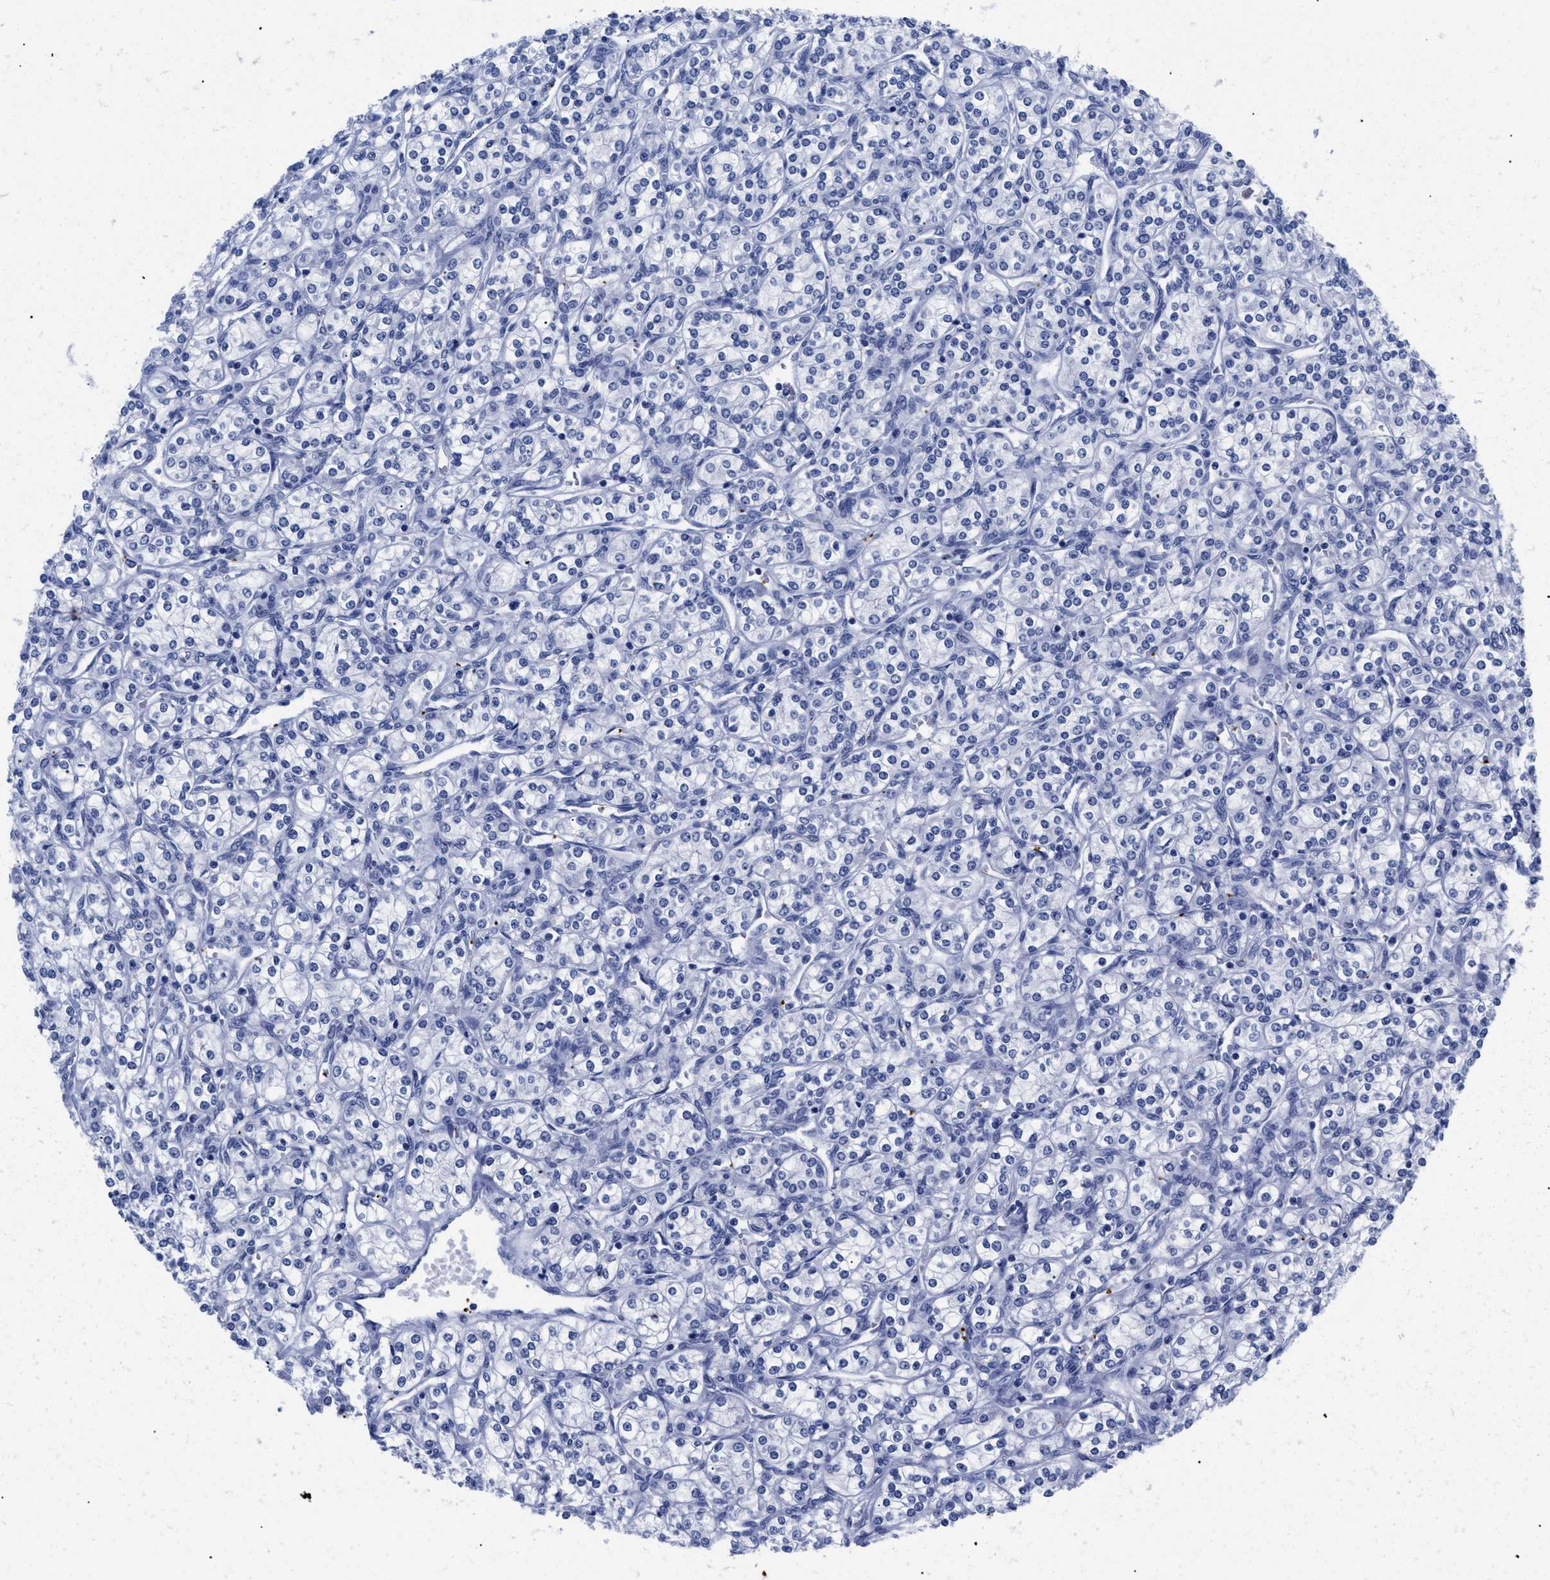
{"staining": {"intensity": "negative", "quantity": "none", "location": "none"}, "tissue": "renal cancer", "cell_type": "Tumor cells", "image_type": "cancer", "snomed": [{"axis": "morphology", "description": "Adenocarcinoma, NOS"}, {"axis": "topography", "description": "Kidney"}], "caption": "Protein analysis of renal cancer (adenocarcinoma) exhibits no significant staining in tumor cells.", "gene": "TREML1", "patient": {"sex": "male", "age": 77}}